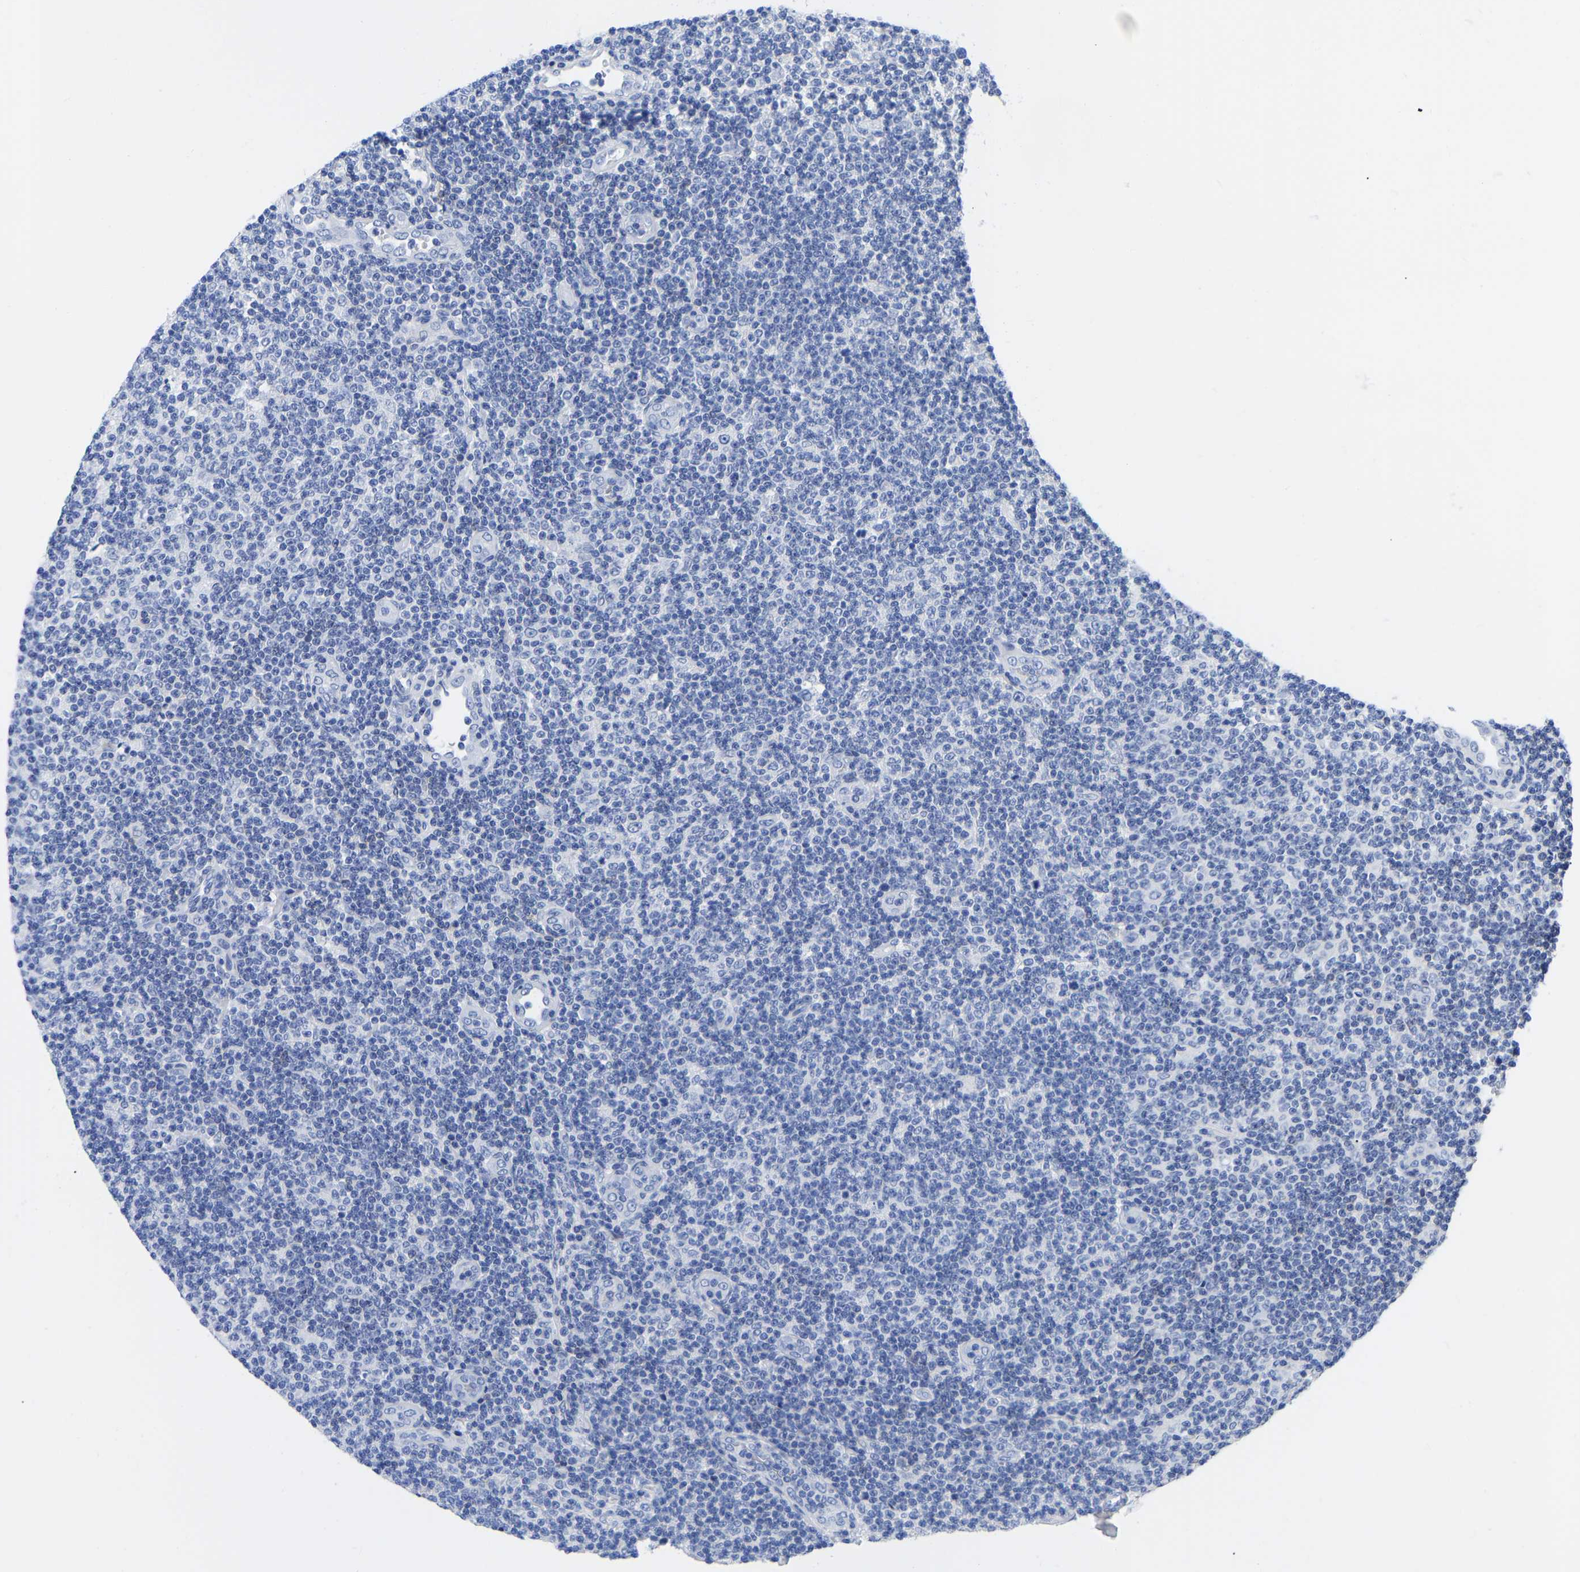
{"staining": {"intensity": "negative", "quantity": "none", "location": "none"}, "tissue": "lymphoma", "cell_type": "Tumor cells", "image_type": "cancer", "snomed": [{"axis": "morphology", "description": "Malignant lymphoma, non-Hodgkin's type, Low grade"}, {"axis": "topography", "description": "Lymph node"}], "caption": "An IHC histopathology image of malignant lymphoma, non-Hodgkin's type (low-grade) is shown. There is no staining in tumor cells of malignant lymphoma, non-Hodgkin's type (low-grade).", "gene": "GPA33", "patient": {"sex": "male", "age": 83}}